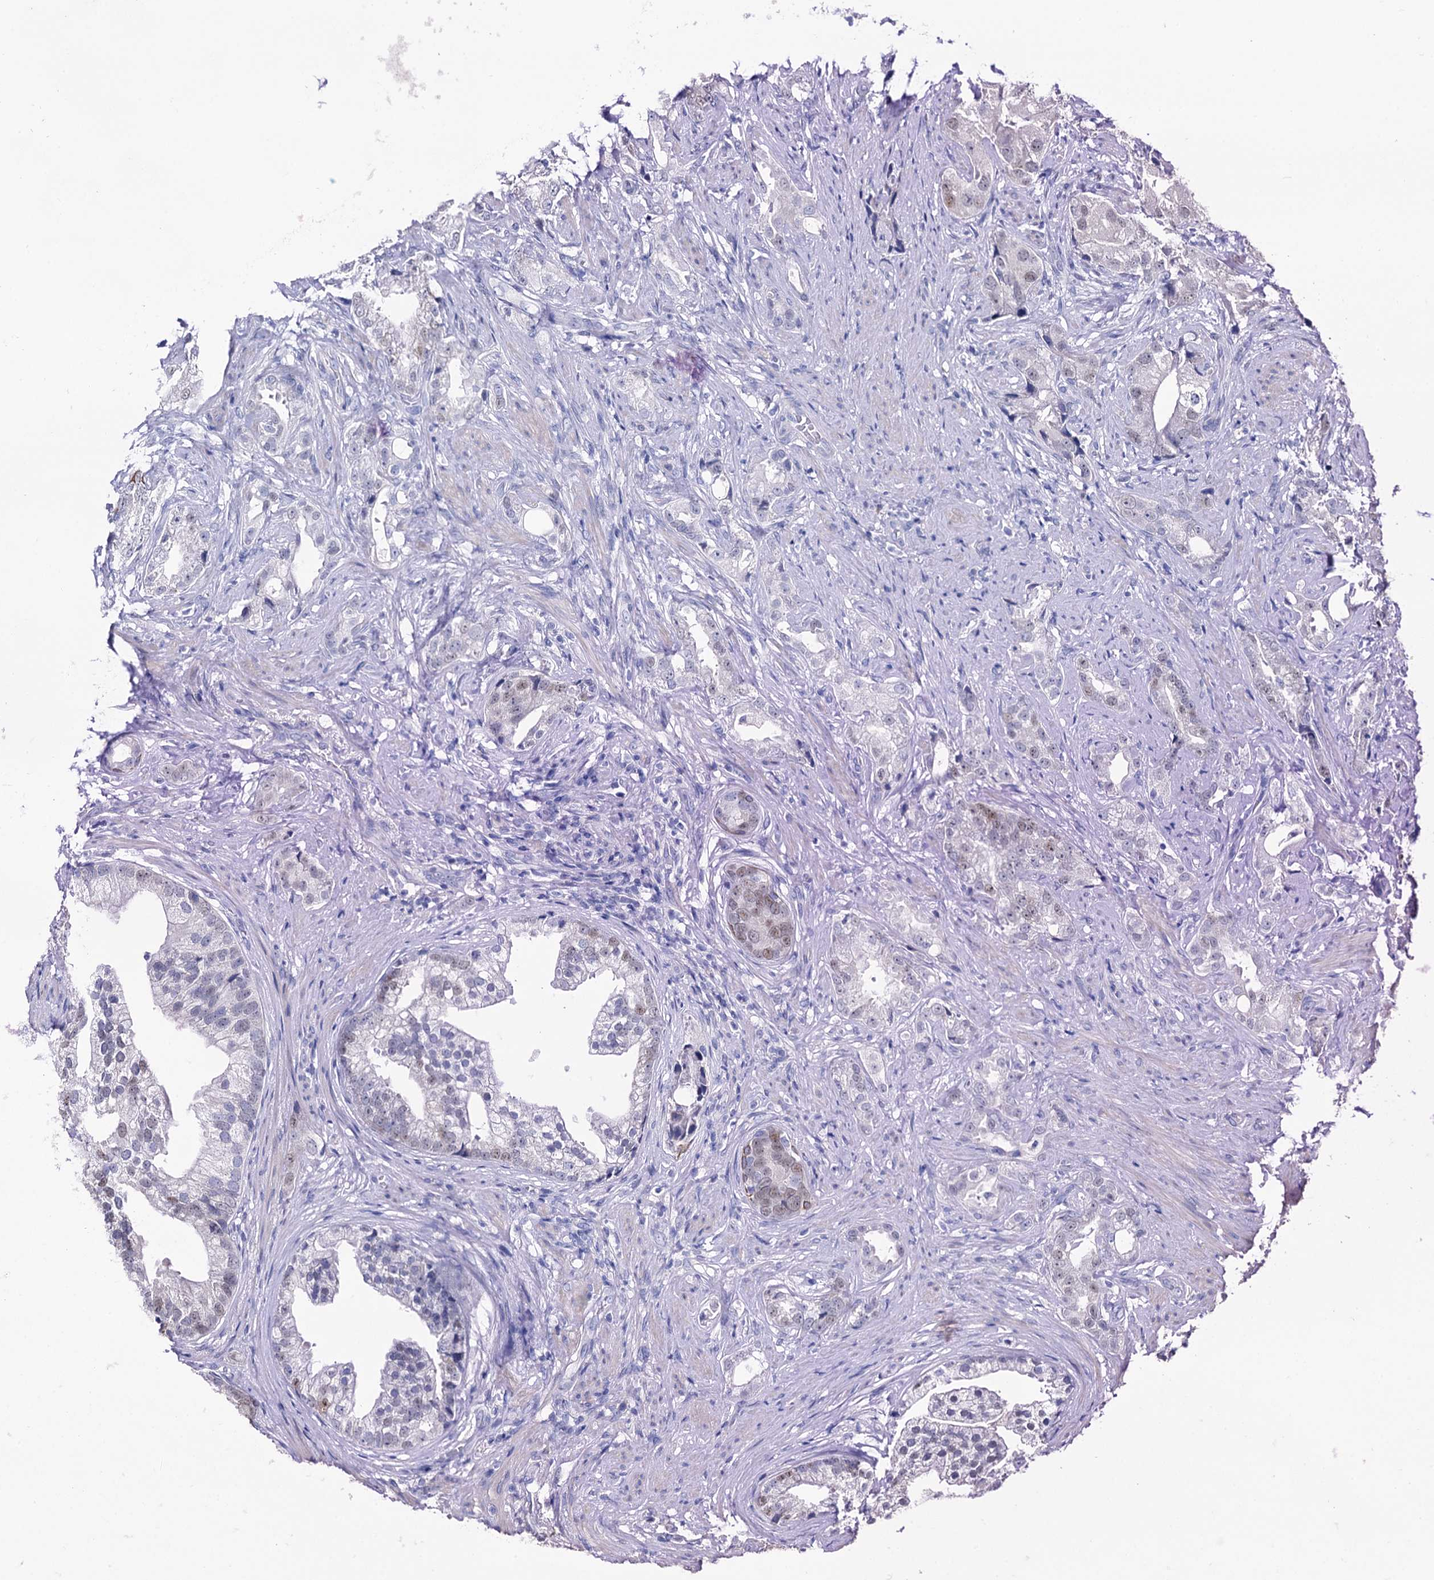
{"staining": {"intensity": "moderate", "quantity": "<25%", "location": "nuclear"}, "tissue": "prostate cancer", "cell_type": "Tumor cells", "image_type": "cancer", "snomed": [{"axis": "morphology", "description": "Adenocarcinoma, Low grade"}, {"axis": "topography", "description": "Prostate"}], "caption": "Immunohistochemical staining of human prostate low-grade adenocarcinoma displays low levels of moderate nuclear staining in about <25% of tumor cells.", "gene": "TOX3", "patient": {"sex": "male", "age": 71}}